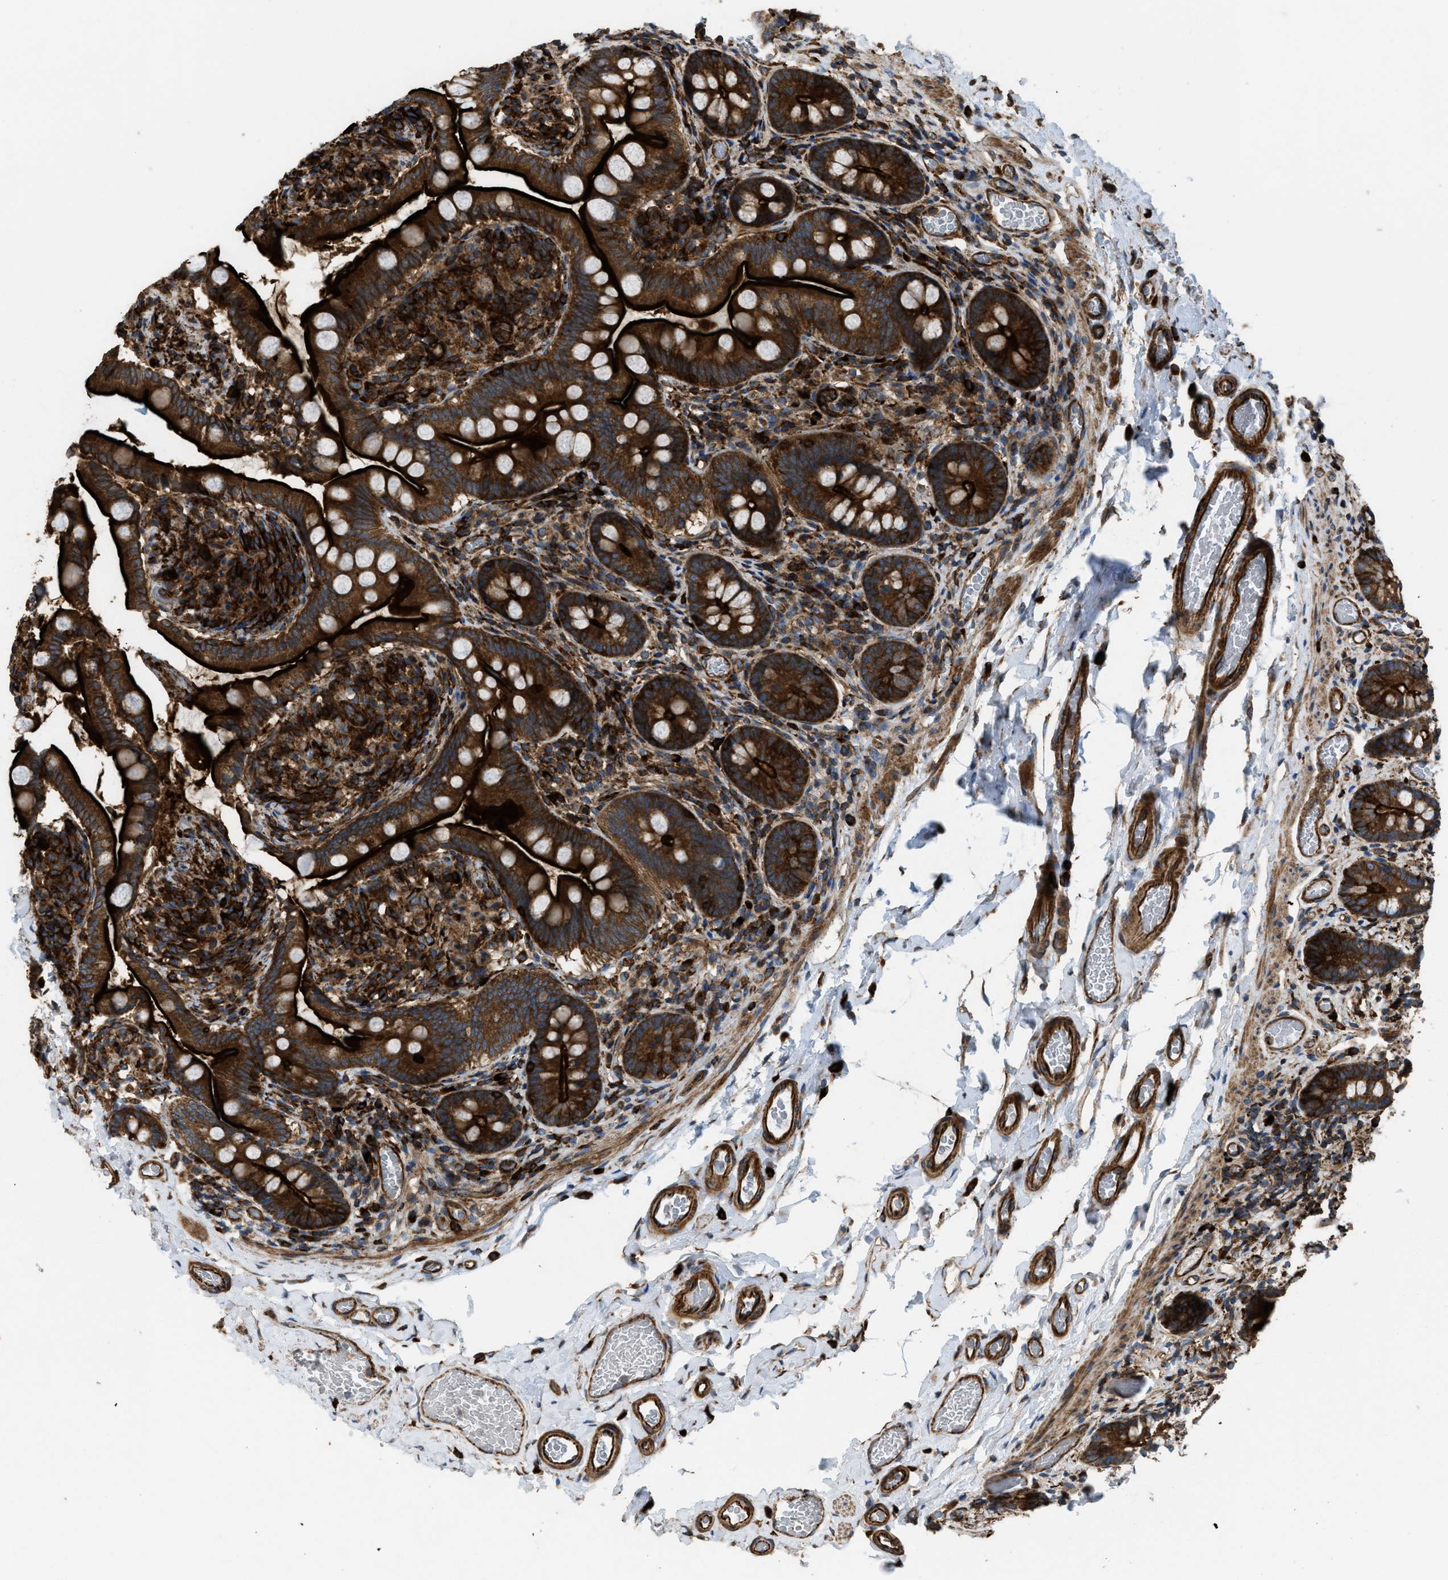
{"staining": {"intensity": "strong", "quantity": ">75%", "location": "cytoplasmic/membranous"}, "tissue": "small intestine", "cell_type": "Glandular cells", "image_type": "normal", "snomed": [{"axis": "morphology", "description": "Normal tissue, NOS"}, {"axis": "topography", "description": "Small intestine"}], "caption": "Immunohistochemistry (DAB (3,3'-diaminobenzidine)) staining of normal human small intestine demonstrates strong cytoplasmic/membranous protein expression in approximately >75% of glandular cells.", "gene": "EGLN1", "patient": {"sex": "female", "age": 56}}